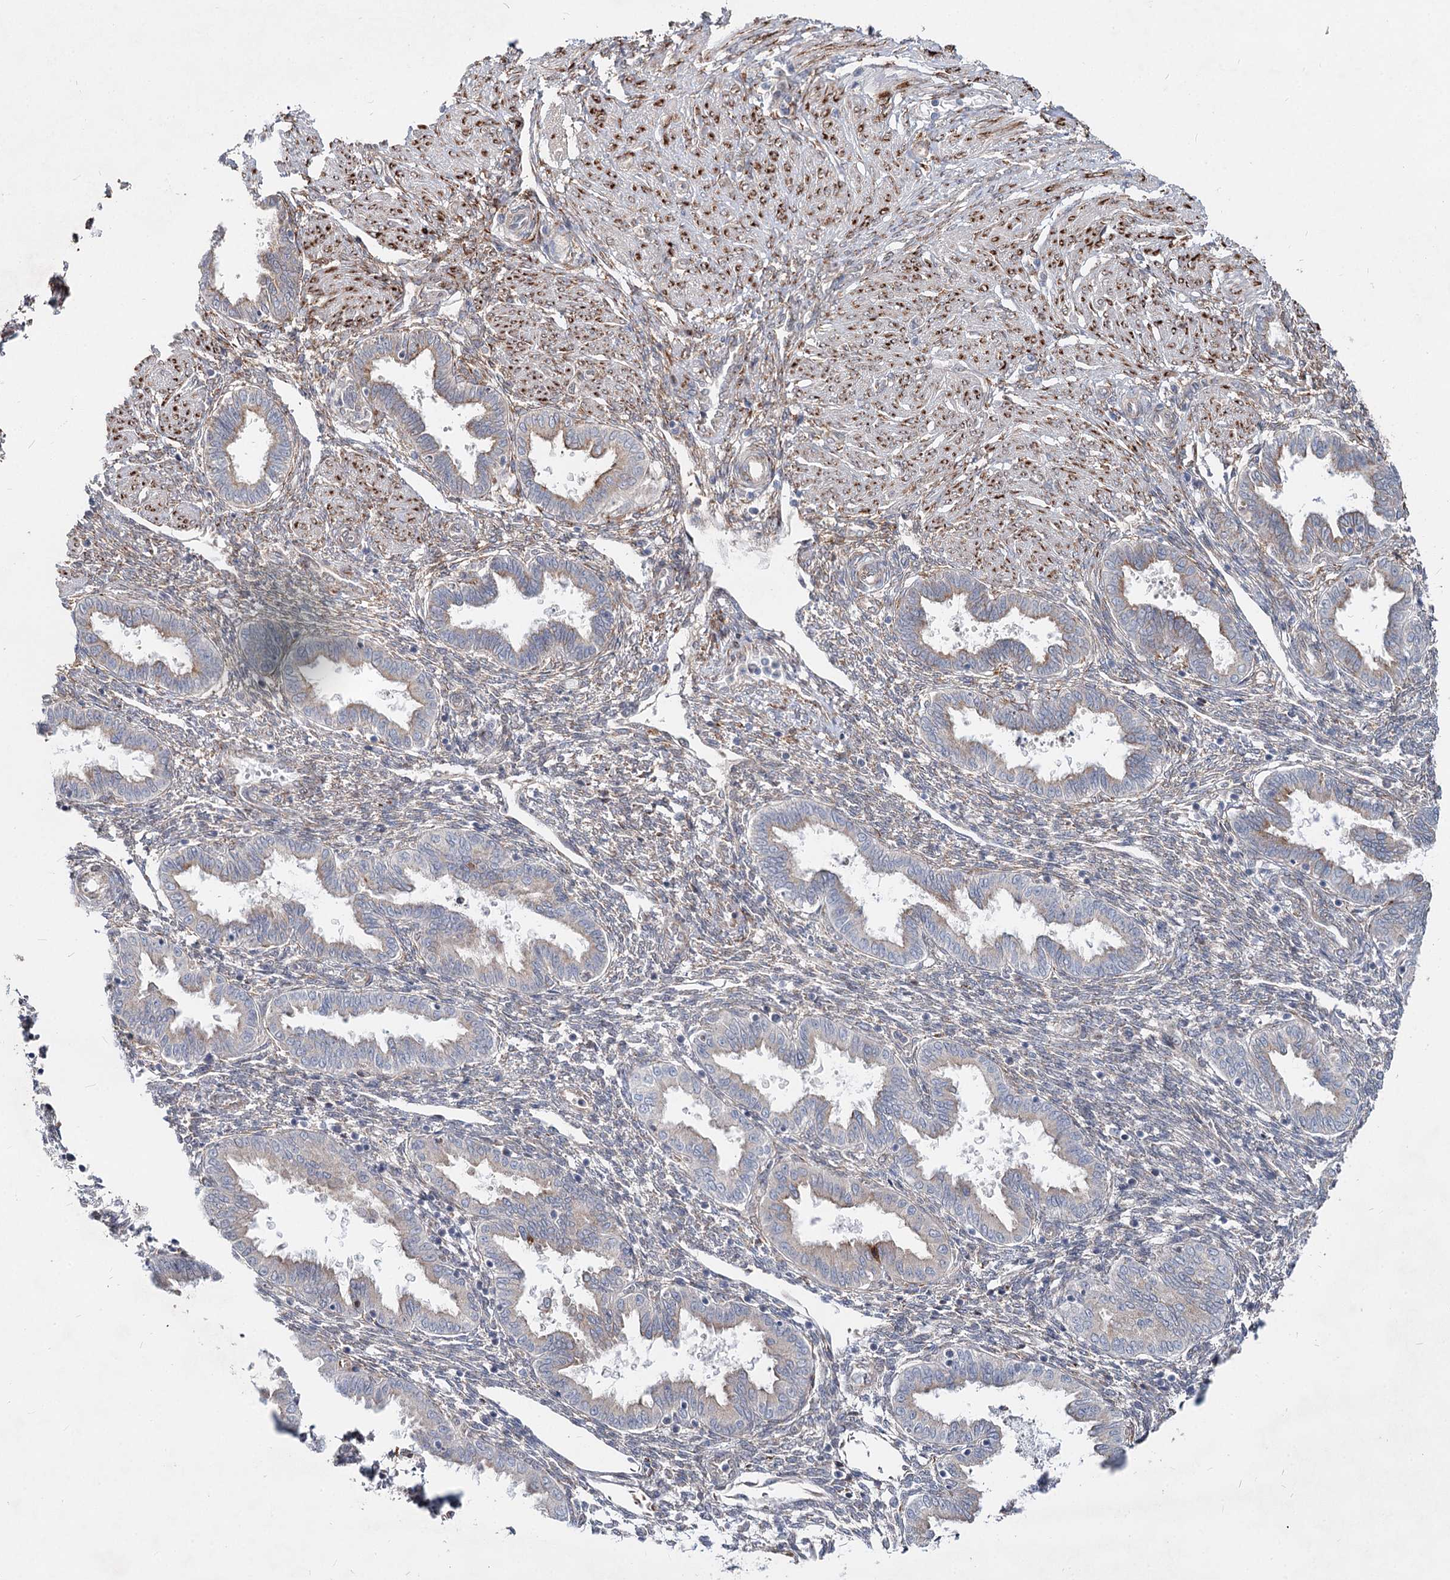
{"staining": {"intensity": "weak", "quantity": "<25%", "location": "cytoplasmic/membranous"}, "tissue": "endometrium", "cell_type": "Cells in endometrial stroma", "image_type": "normal", "snomed": [{"axis": "morphology", "description": "Normal tissue, NOS"}, {"axis": "topography", "description": "Endometrium"}], "caption": "DAB immunohistochemical staining of benign human endometrium exhibits no significant positivity in cells in endometrial stroma. The staining was performed using DAB to visualize the protein expression in brown, while the nuclei were stained in blue with hematoxylin (Magnification: 20x).", "gene": "SPART", "patient": {"sex": "female", "age": 33}}